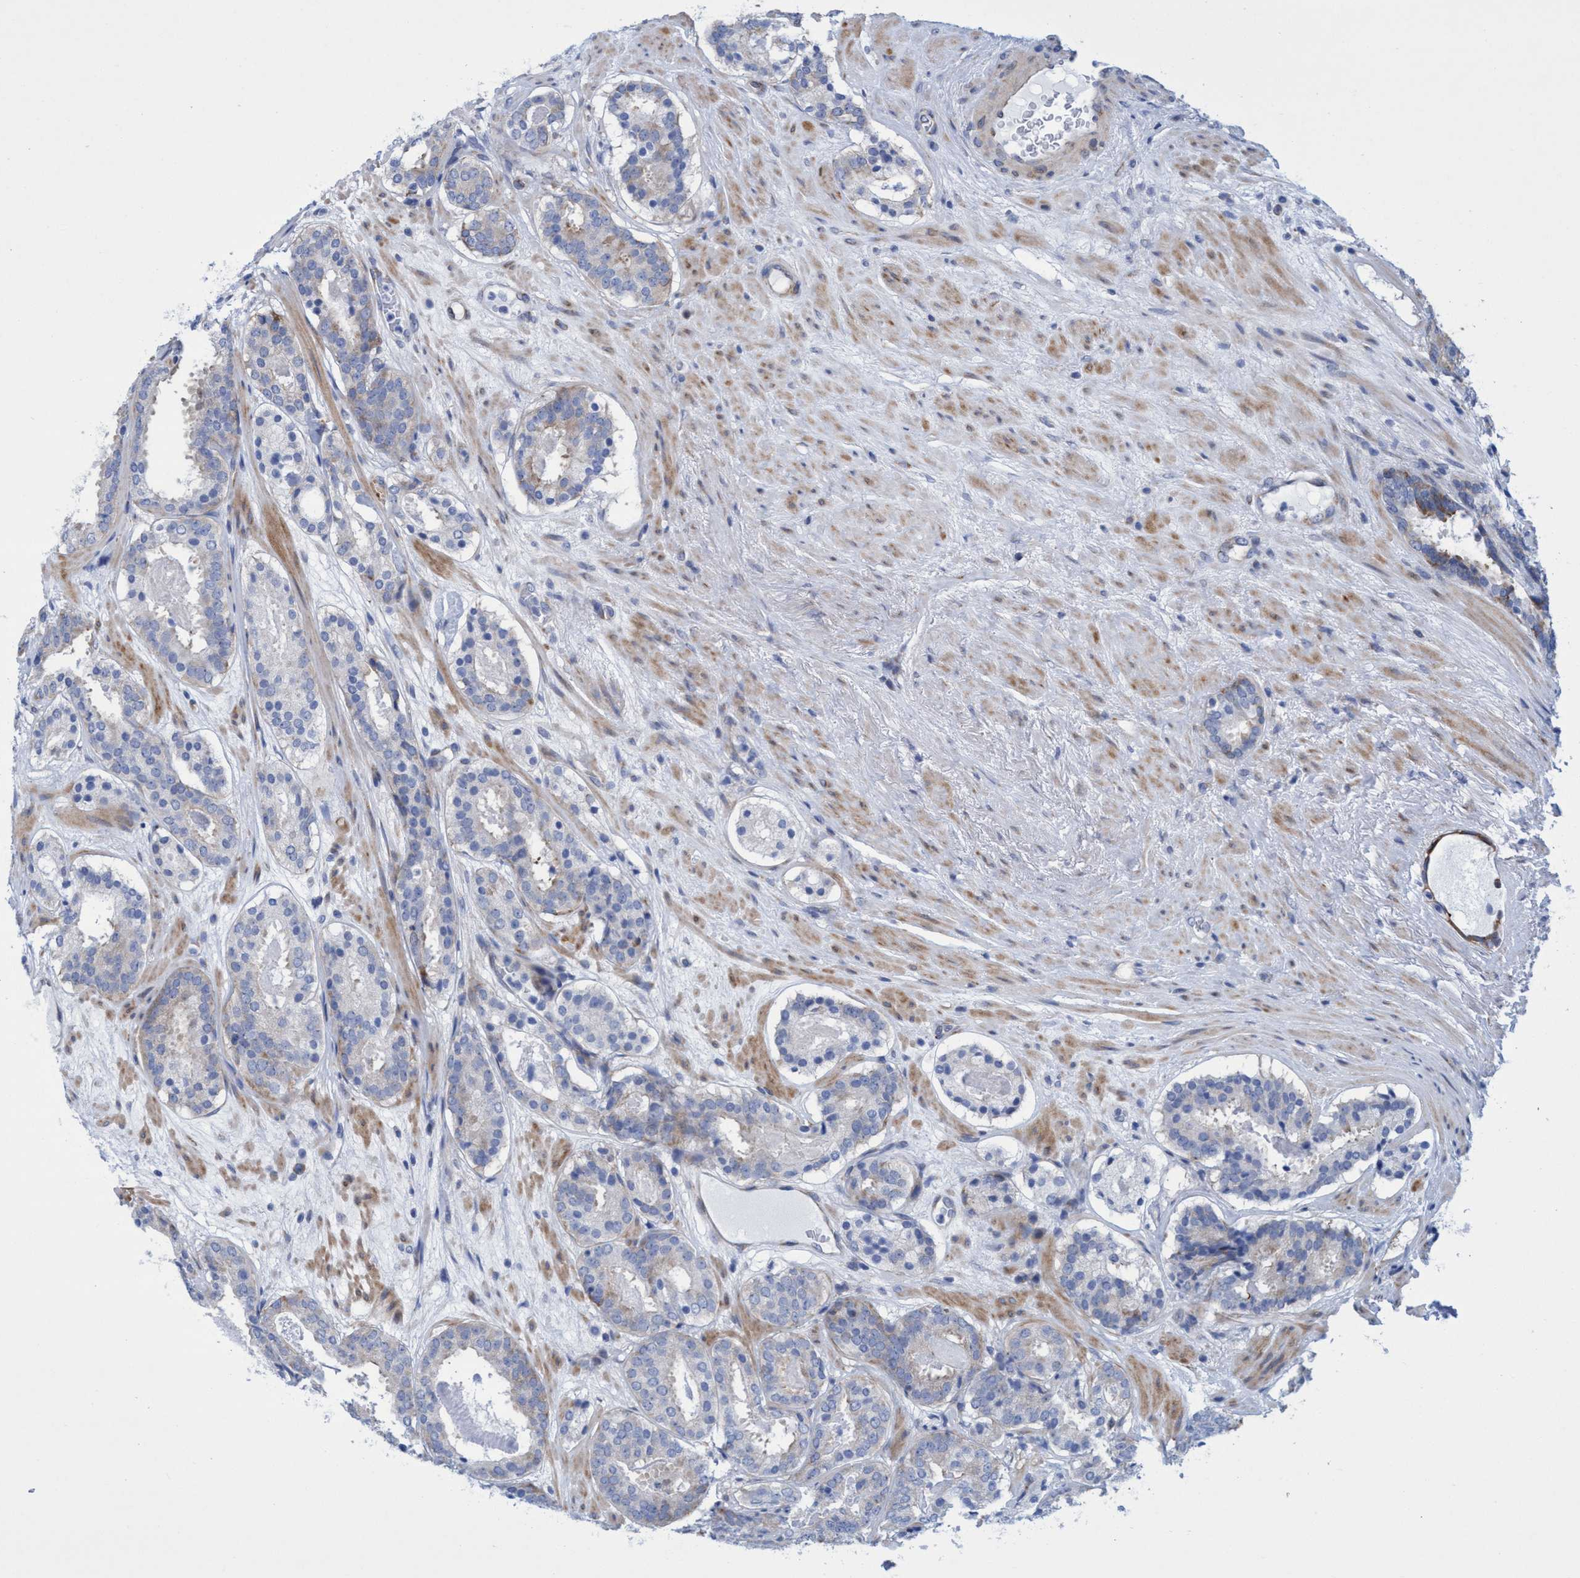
{"staining": {"intensity": "negative", "quantity": "none", "location": "none"}, "tissue": "prostate cancer", "cell_type": "Tumor cells", "image_type": "cancer", "snomed": [{"axis": "morphology", "description": "Adenocarcinoma, Low grade"}, {"axis": "topography", "description": "Prostate"}], "caption": "A histopathology image of human prostate low-grade adenocarcinoma is negative for staining in tumor cells.", "gene": "R3HCC1", "patient": {"sex": "male", "age": 69}}